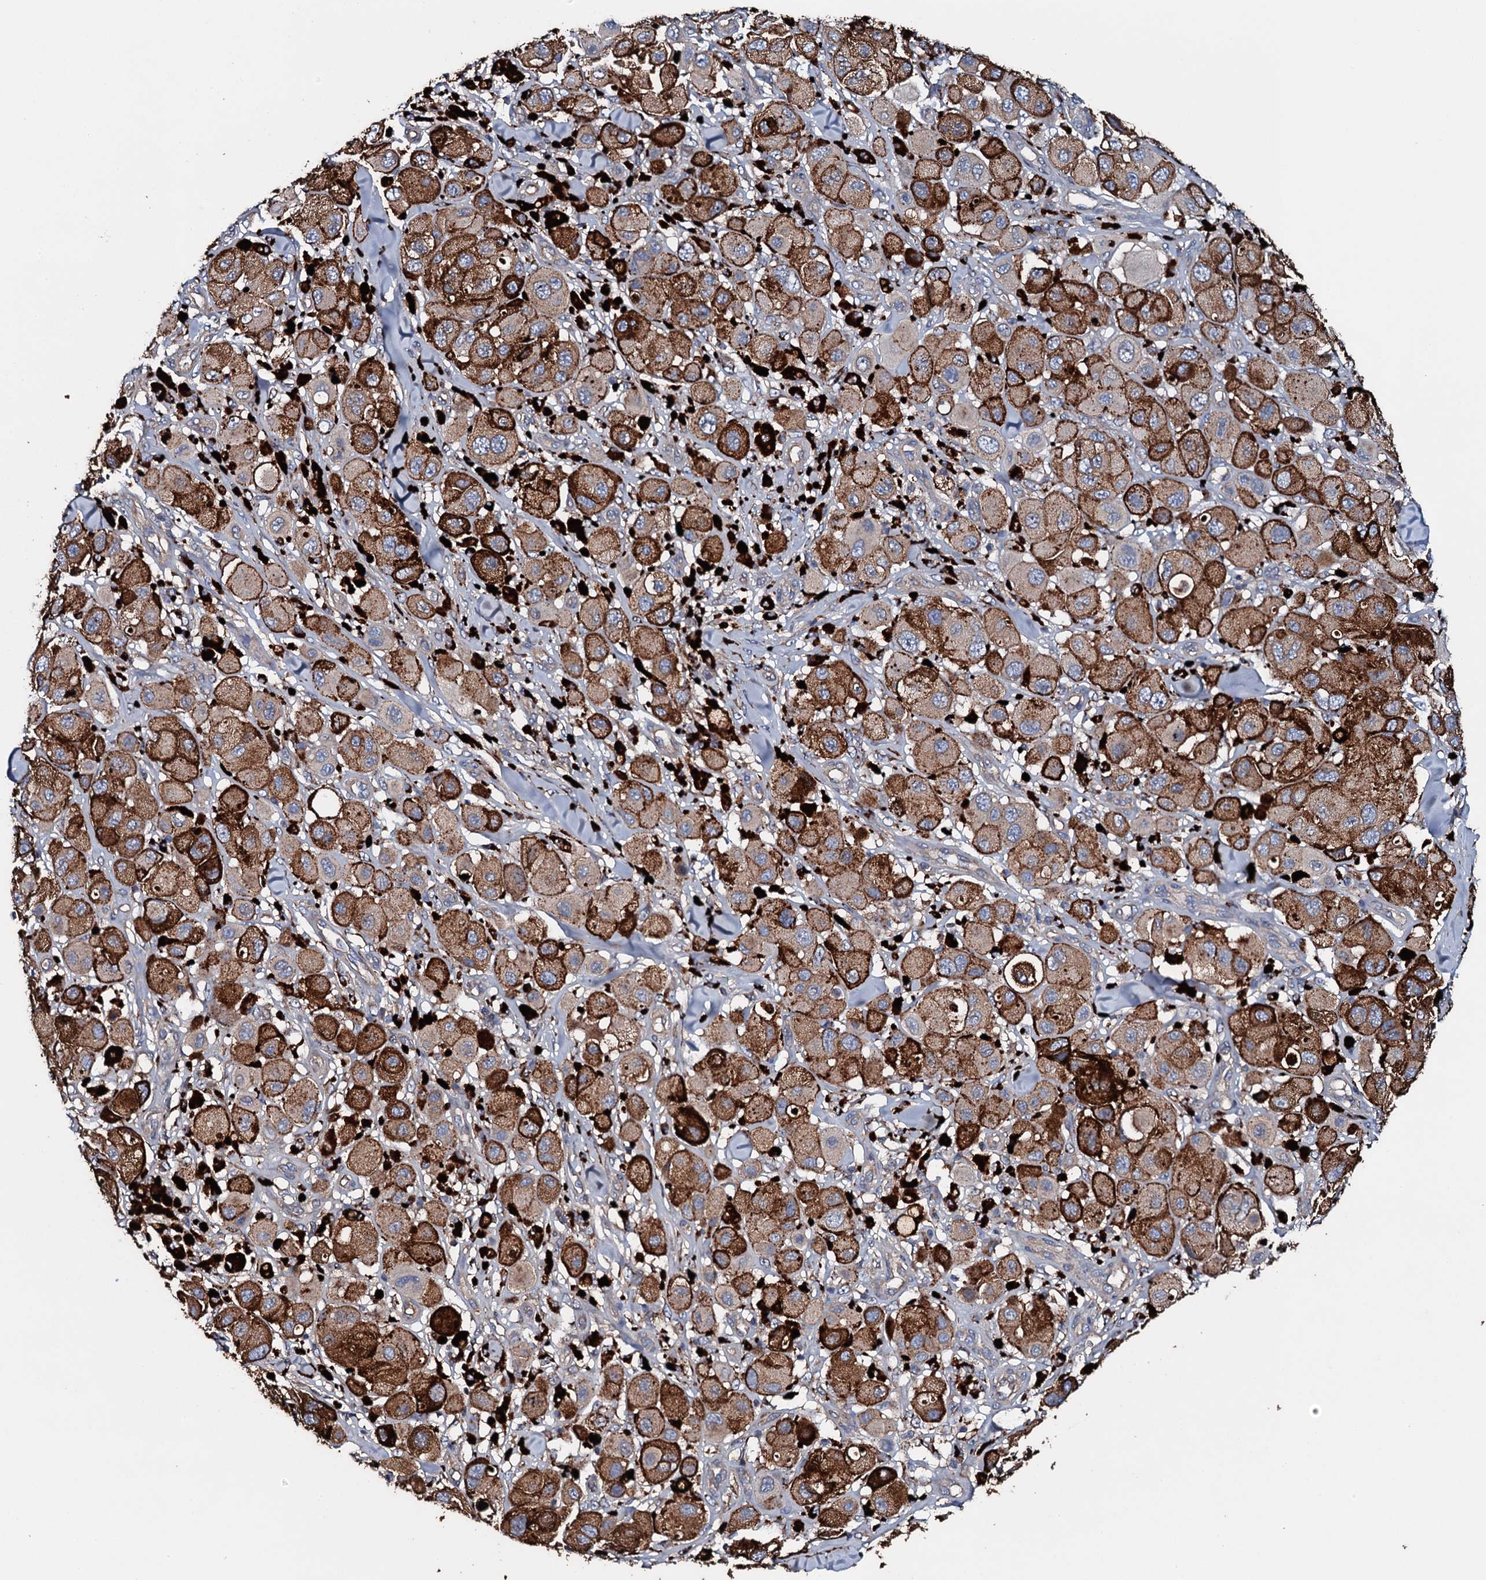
{"staining": {"intensity": "strong", "quantity": ">75%", "location": "cytoplasmic/membranous"}, "tissue": "melanoma", "cell_type": "Tumor cells", "image_type": "cancer", "snomed": [{"axis": "morphology", "description": "Malignant melanoma, Metastatic site"}, {"axis": "topography", "description": "Skin"}], "caption": "Melanoma was stained to show a protein in brown. There is high levels of strong cytoplasmic/membranous expression in about >75% of tumor cells. (brown staining indicates protein expression, while blue staining denotes nuclei).", "gene": "NEK1", "patient": {"sex": "male", "age": 41}}